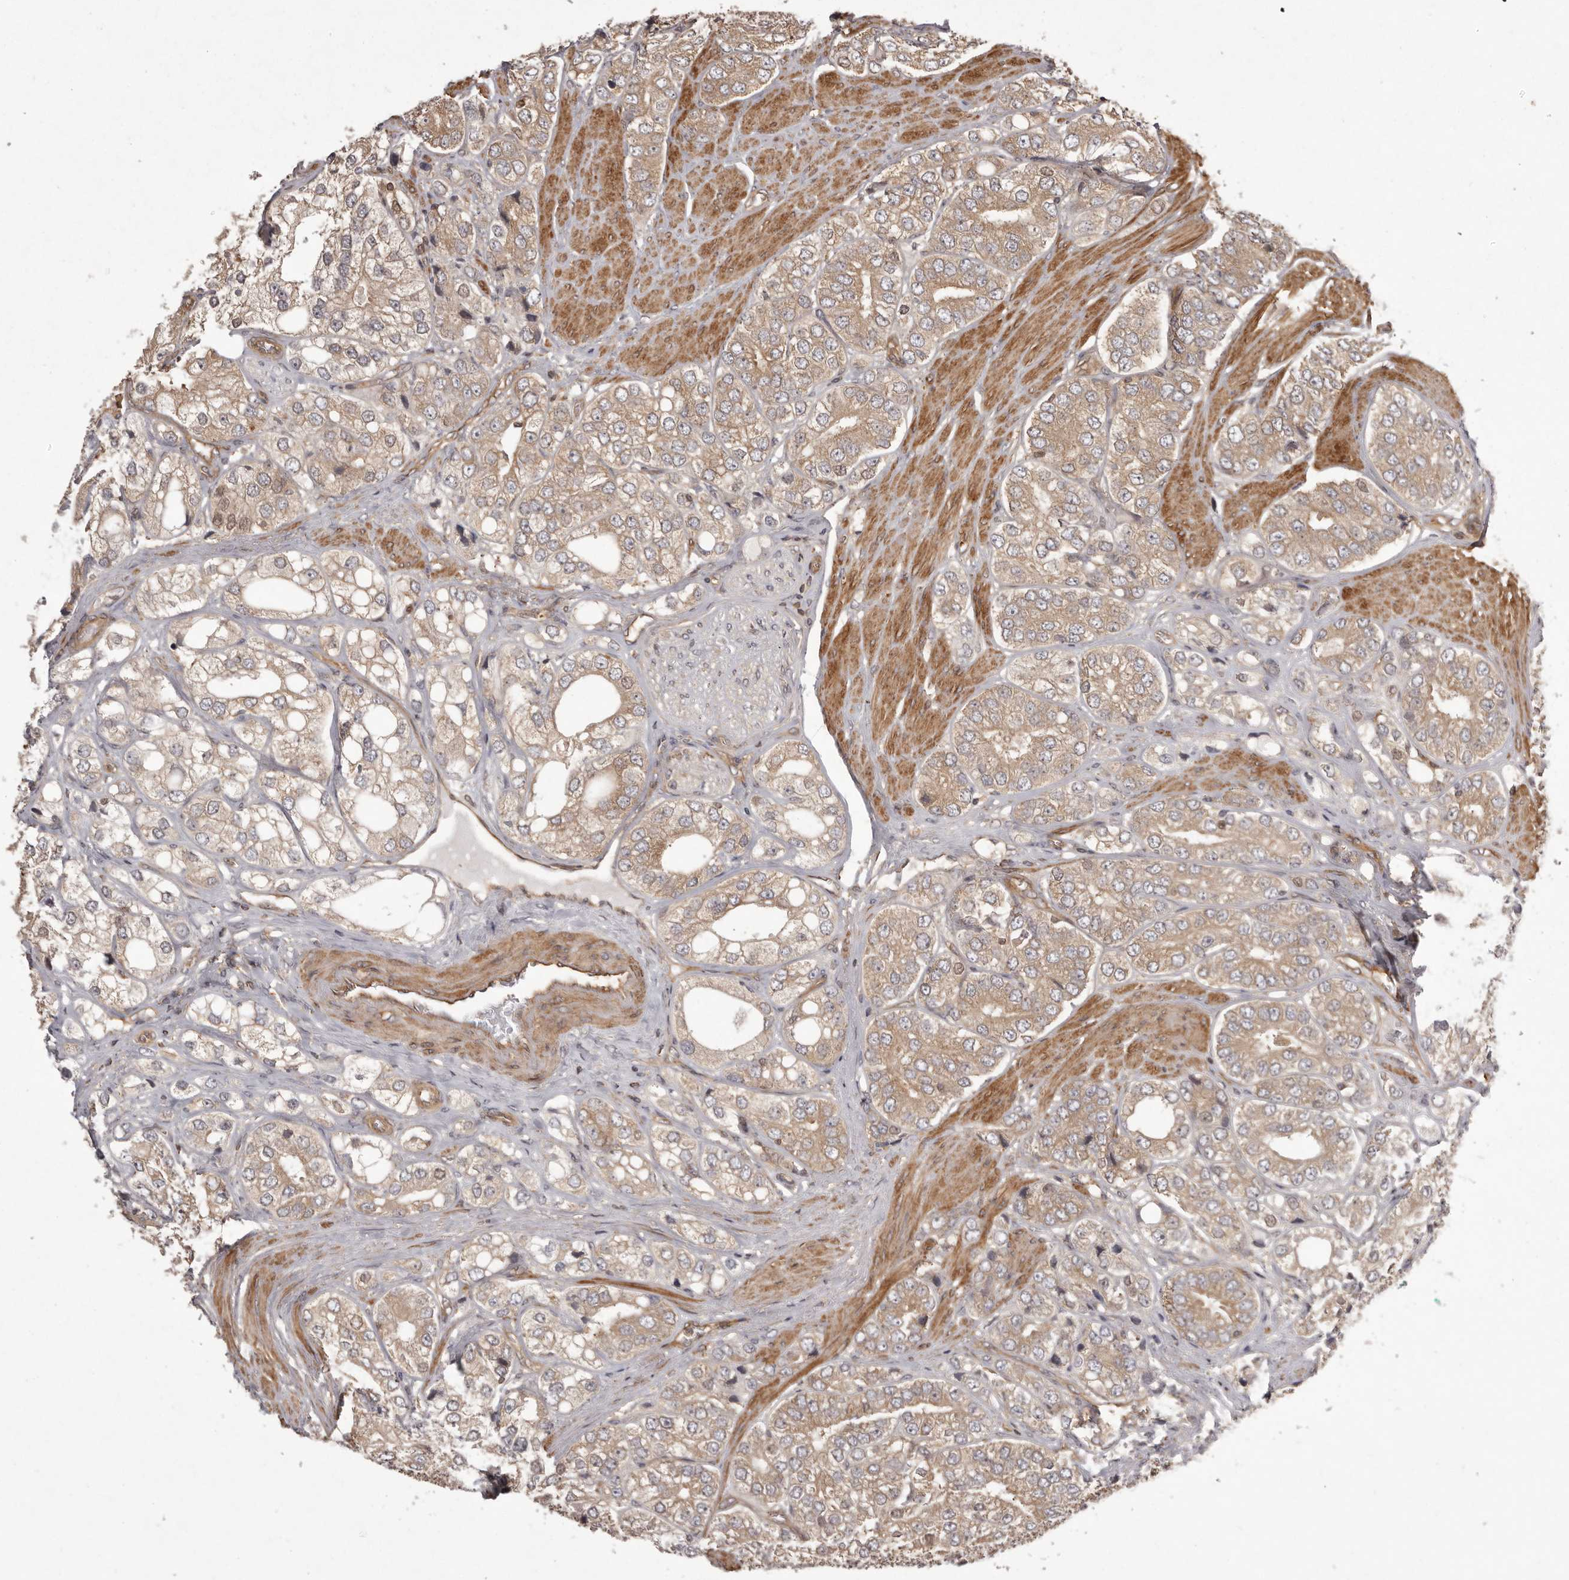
{"staining": {"intensity": "weak", "quantity": ">75%", "location": "cytoplasmic/membranous"}, "tissue": "prostate cancer", "cell_type": "Tumor cells", "image_type": "cancer", "snomed": [{"axis": "morphology", "description": "Adenocarcinoma, High grade"}, {"axis": "topography", "description": "Prostate"}], "caption": "Prostate high-grade adenocarcinoma stained with a brown dye exhibits weak cytoplasmic/membranous positive positivity in about >75% of tumor cells.", "gene": "NFKBIA", "patient": {"sex": "male", "age": 50}}